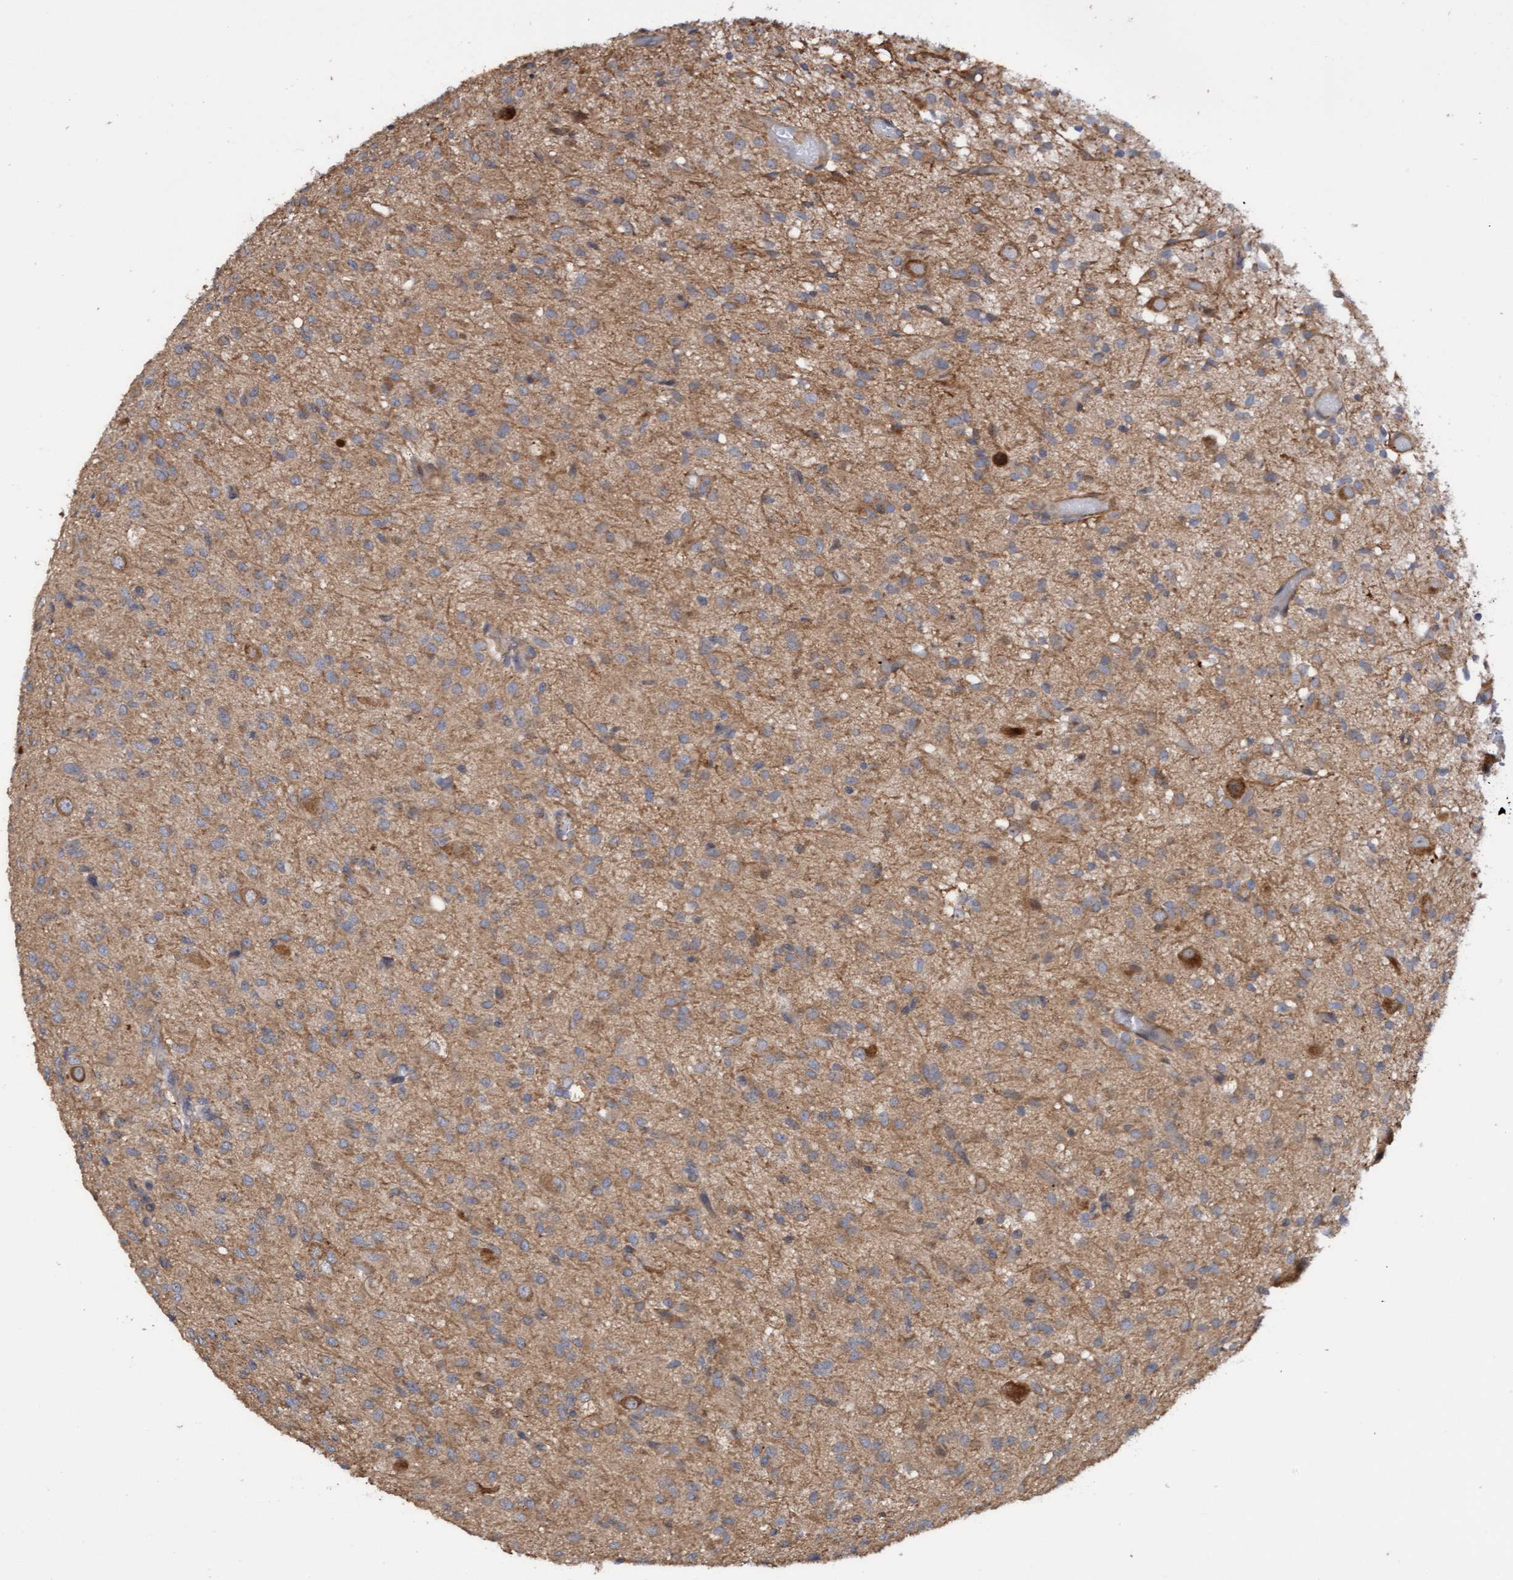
{"staining": {"intensity": "weak", "quantity": ">75%", "location": "cytoplasmic/membranous"}, "tissue": "glioma", "cell_type": "Tumor cells", "image_type": "cancer", "snomed": [{"axis": "morphology", "description": "Glioma, malignant, High grade"}, {"axis": "topography", "description": "Brain"}], "caption": "High-magnification brightfield microscopy of glioma stained with DAB (brown) and counterstained with hematoxylin (blue). tumor cells exhibit weak cytoplasmic/membranous positivity is present in approximately>75% of cells. Nuclei are stained in blue.", "gene": "ITFG1", "patient": {"sex": "female", "age": 59}}